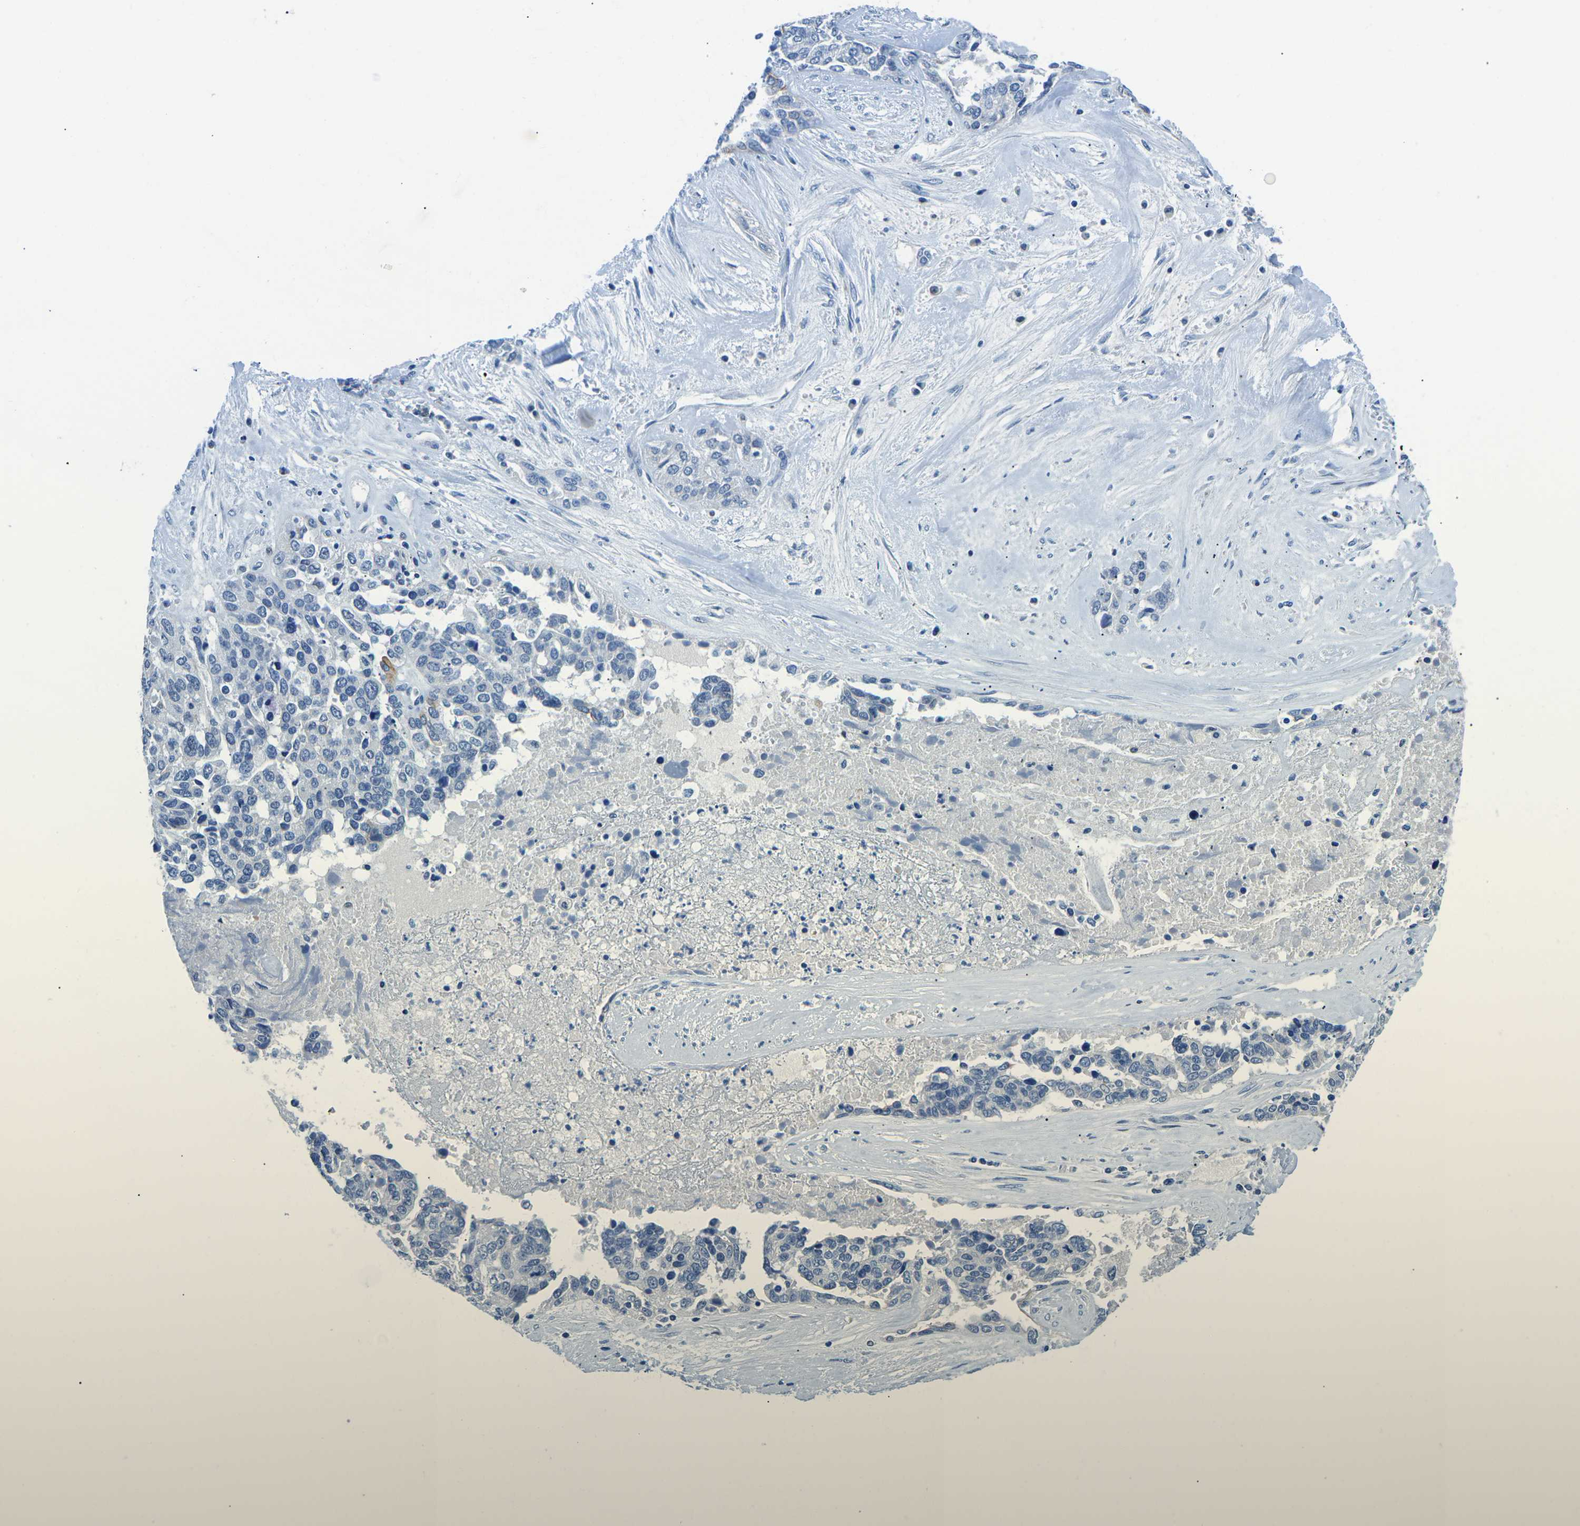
{"staining": {"intensity": "weak", "quantity": "<25%", "location": "cytoplasmic/membranous"}, "tissue": "ovarian cancer", "cell_type": "Tumor cells", "image_type": "cancer", "snomed": [{"axis": "morphology", "description": "Cystadenocarcinoma, serous, NOS"}, {"axis": "topography", "description": "Ovary"}], "caption": "This is an IHC image of ovarian serous cystadenocarcinoma. There is no expression in tumor cells.", "gene": "TM6SF1", "patient": {"sex": "female", "age": 44}}